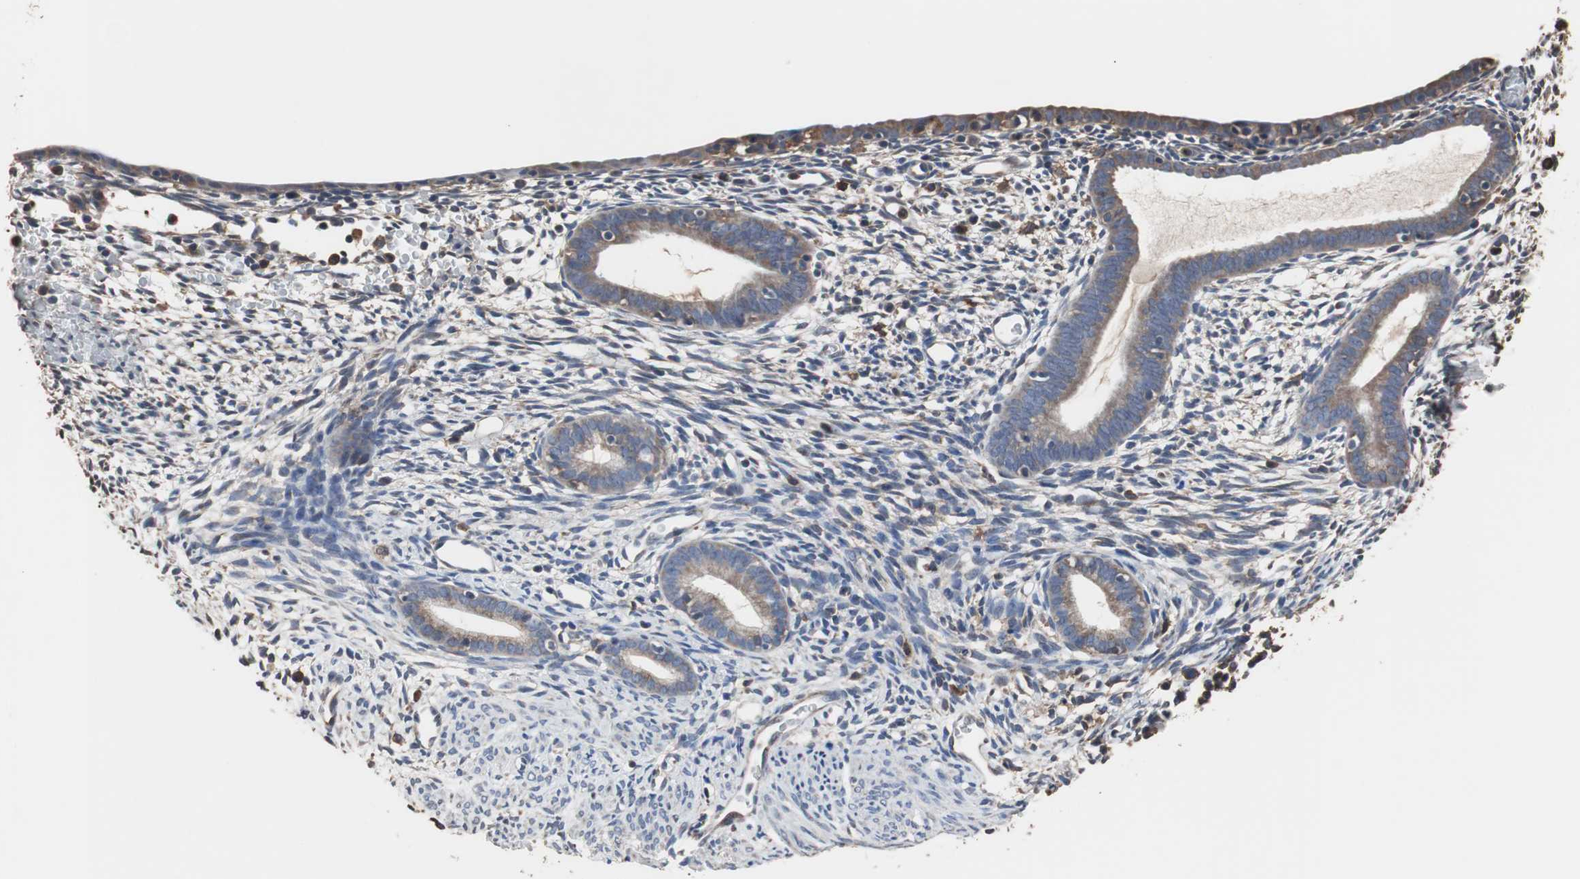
{"staining": {"intensity": "weak", "quantity": "<25%", "location": "cytoplasmic/membranous"}, "tissue": "endometrium", "cell_type": "Cells in endometrial stroma", "image_type": "normal", "snomed": [{"axis": "morphology", "description": "Normal tissue, NOS"}, {"axis": "morphology", "description": "Atrophy, NOS"}, {"axis": "topography", "description": "Uterus"}, {"axis": "topography", "description": "Endometrium"}], "caption": "An IHC image of benign endometrium is shown. There is no staining in cells in endometrial stroma of endometrium. (DAB IHC with hematoxylin counter stain).", "gene": "SCIMP", "patient": {"sex": "female", "age": 68}}